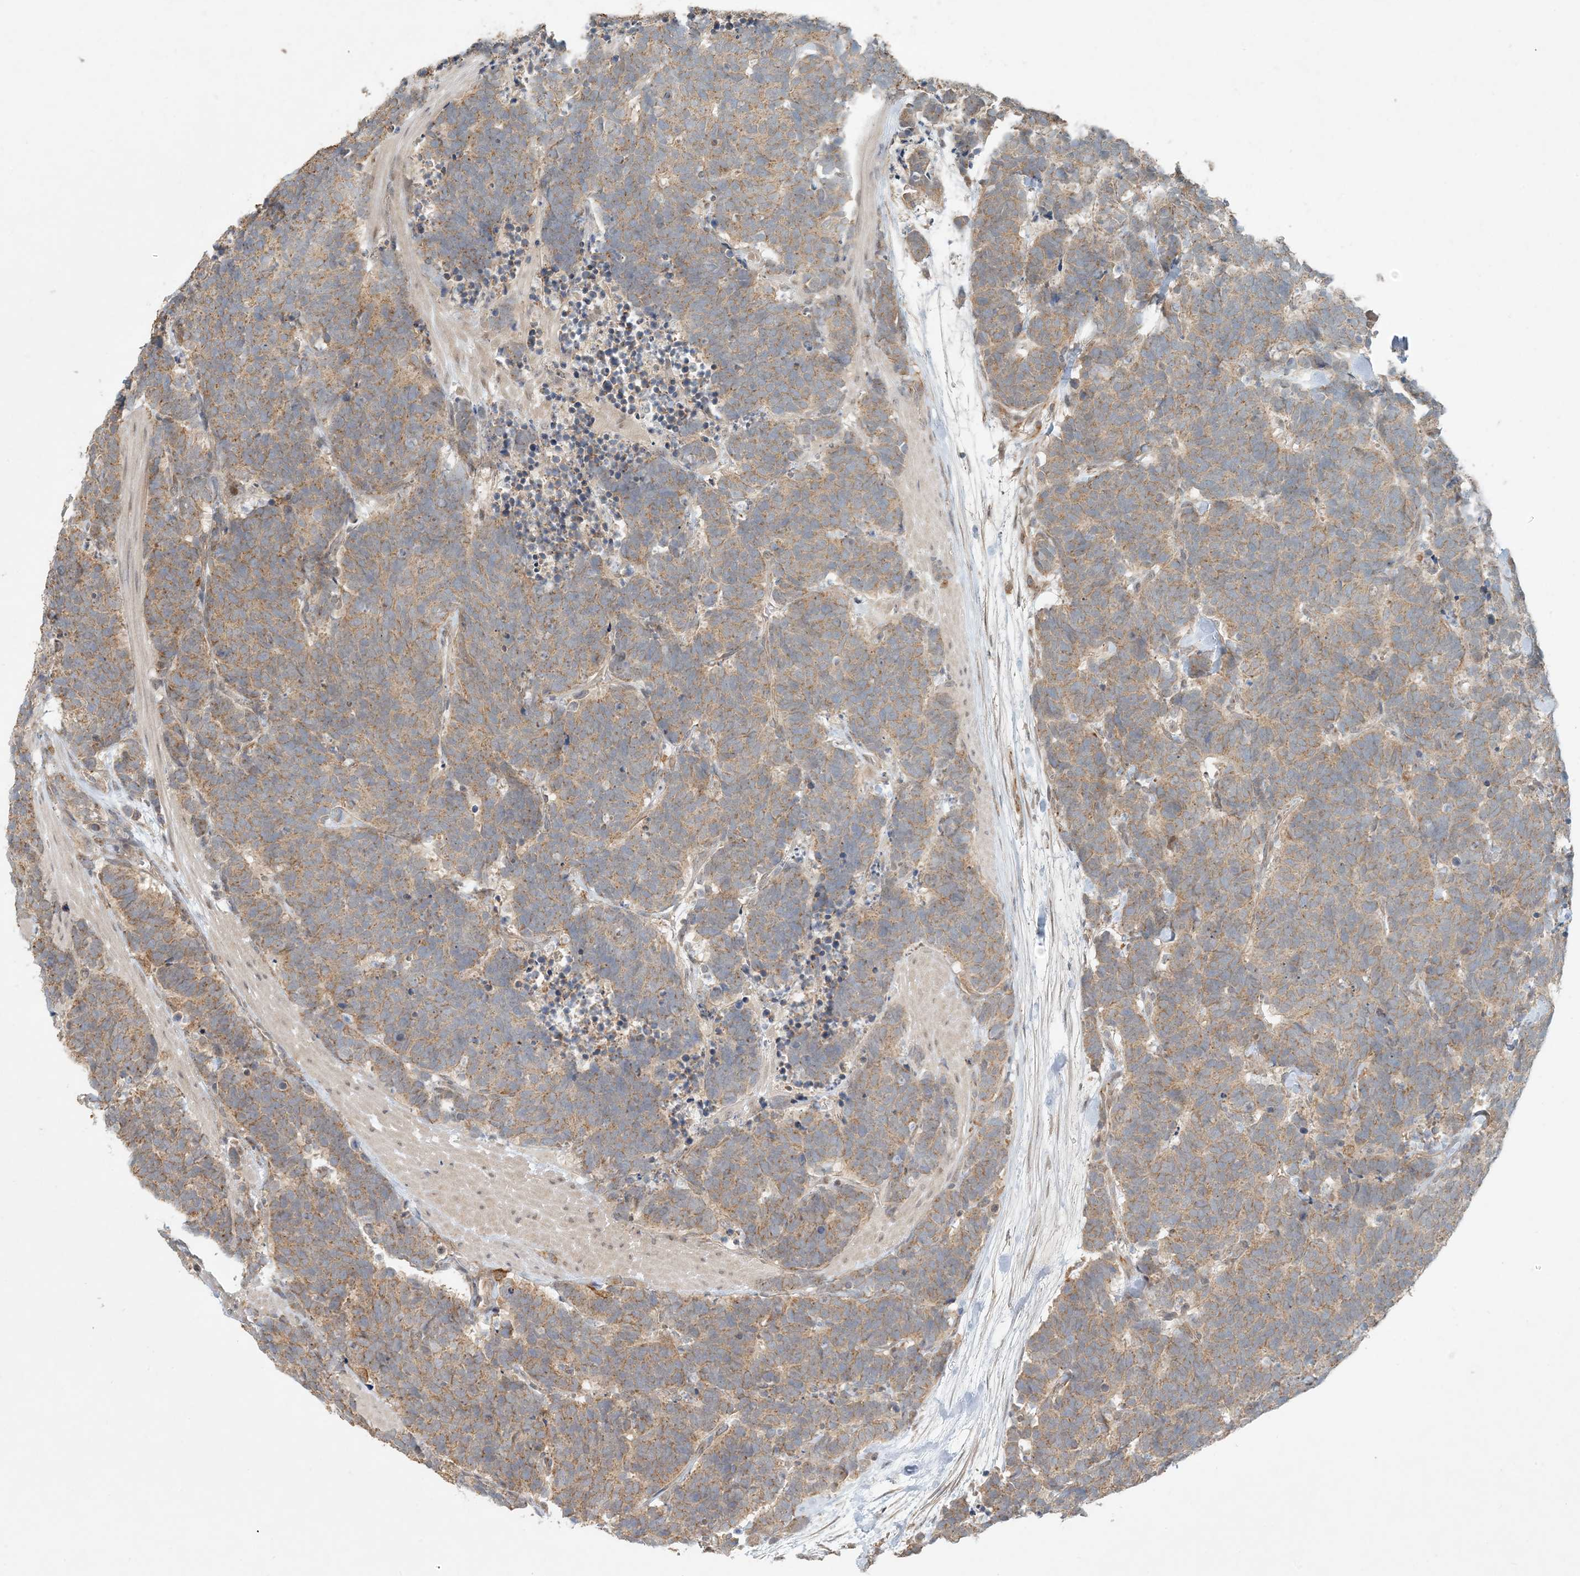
{"staining": {"intensity": "moderate", "quantity": ">75%", "location": "cytoplasmic/membranous"}, "tissue": "carcinoid", "cell_type": "Tumor cells", "image_type": "cancer", "snomed": [{"axis": "morphology", "description": "Carcinoma, NOS"}, {"axis": "morphology", "description": "Carcinoid, malignant, NOS"}, {"axis": "topography", "description": "Urinary bladder"}], "caption": "Immunohistochemical staining of carcinoid shows medium levels of moderate cytoplasmic/membranous protein positivity in about >75% of tumor cells.", "gene": "OBI1", "patient": {"sex": "male", "age": 57}}